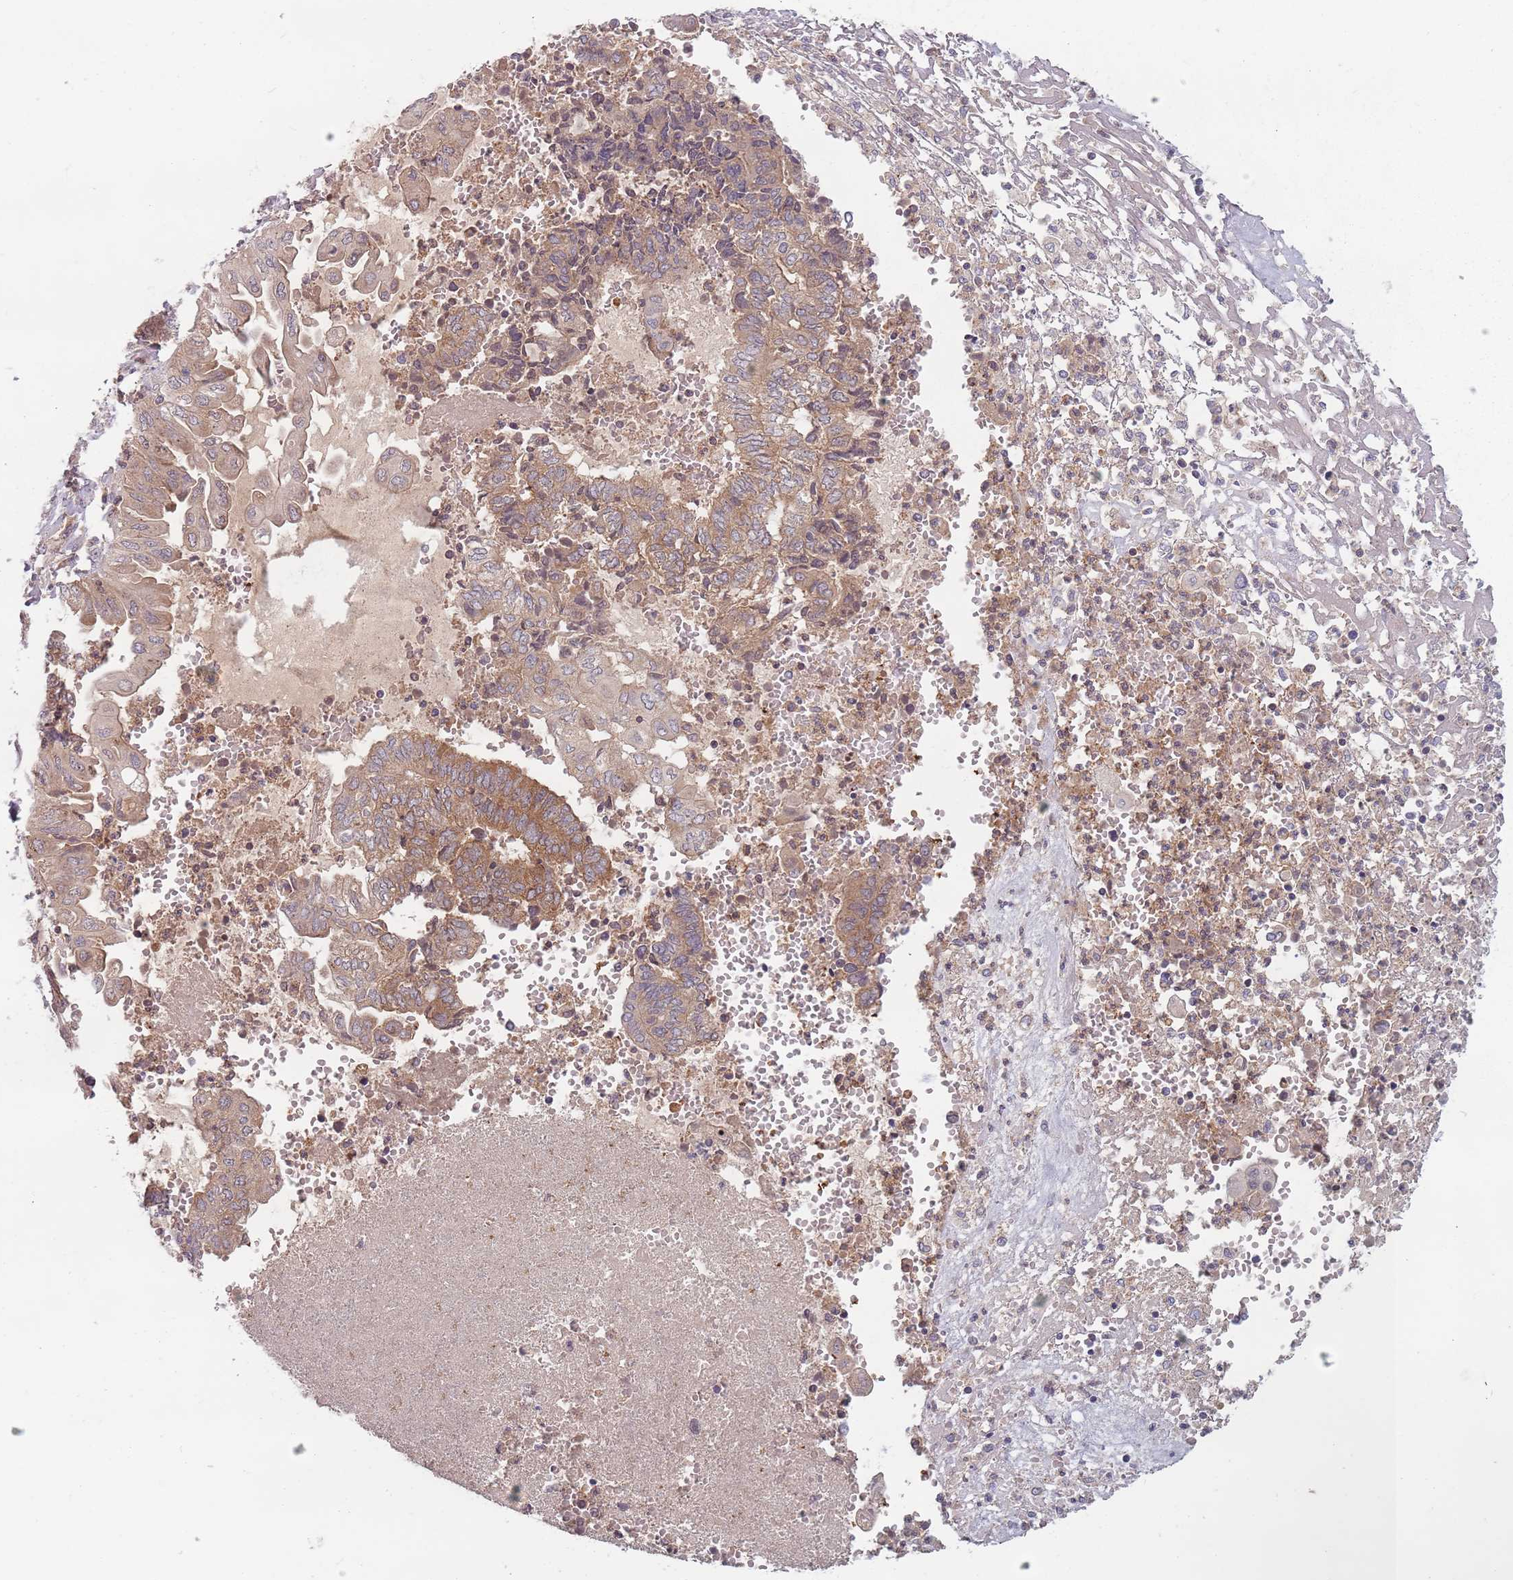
{"staining": {"intensity": "moderate", "quantity": ">75%", "location": "cytoplasmic/membranous"}, "tissue": "endometrial cancer", "cell_type": "Tumor cells", "image_type": "cancer", "snomed": [{"axis": "morphology", "description": "Adenocarcinoma, NOS"}, {"axis": "topography", "description": "Uterus"}, {"axis": "topography", "description": "Endometrium"}], "caption": "Approximately >75% of tumor cells in endometrial cancer display moderate cytoplasmic/membranous protein expression as visualized by brown immunohistochemical staining.", "gene": "ASB13", "patient": {"sex": "female", "age": 70}}